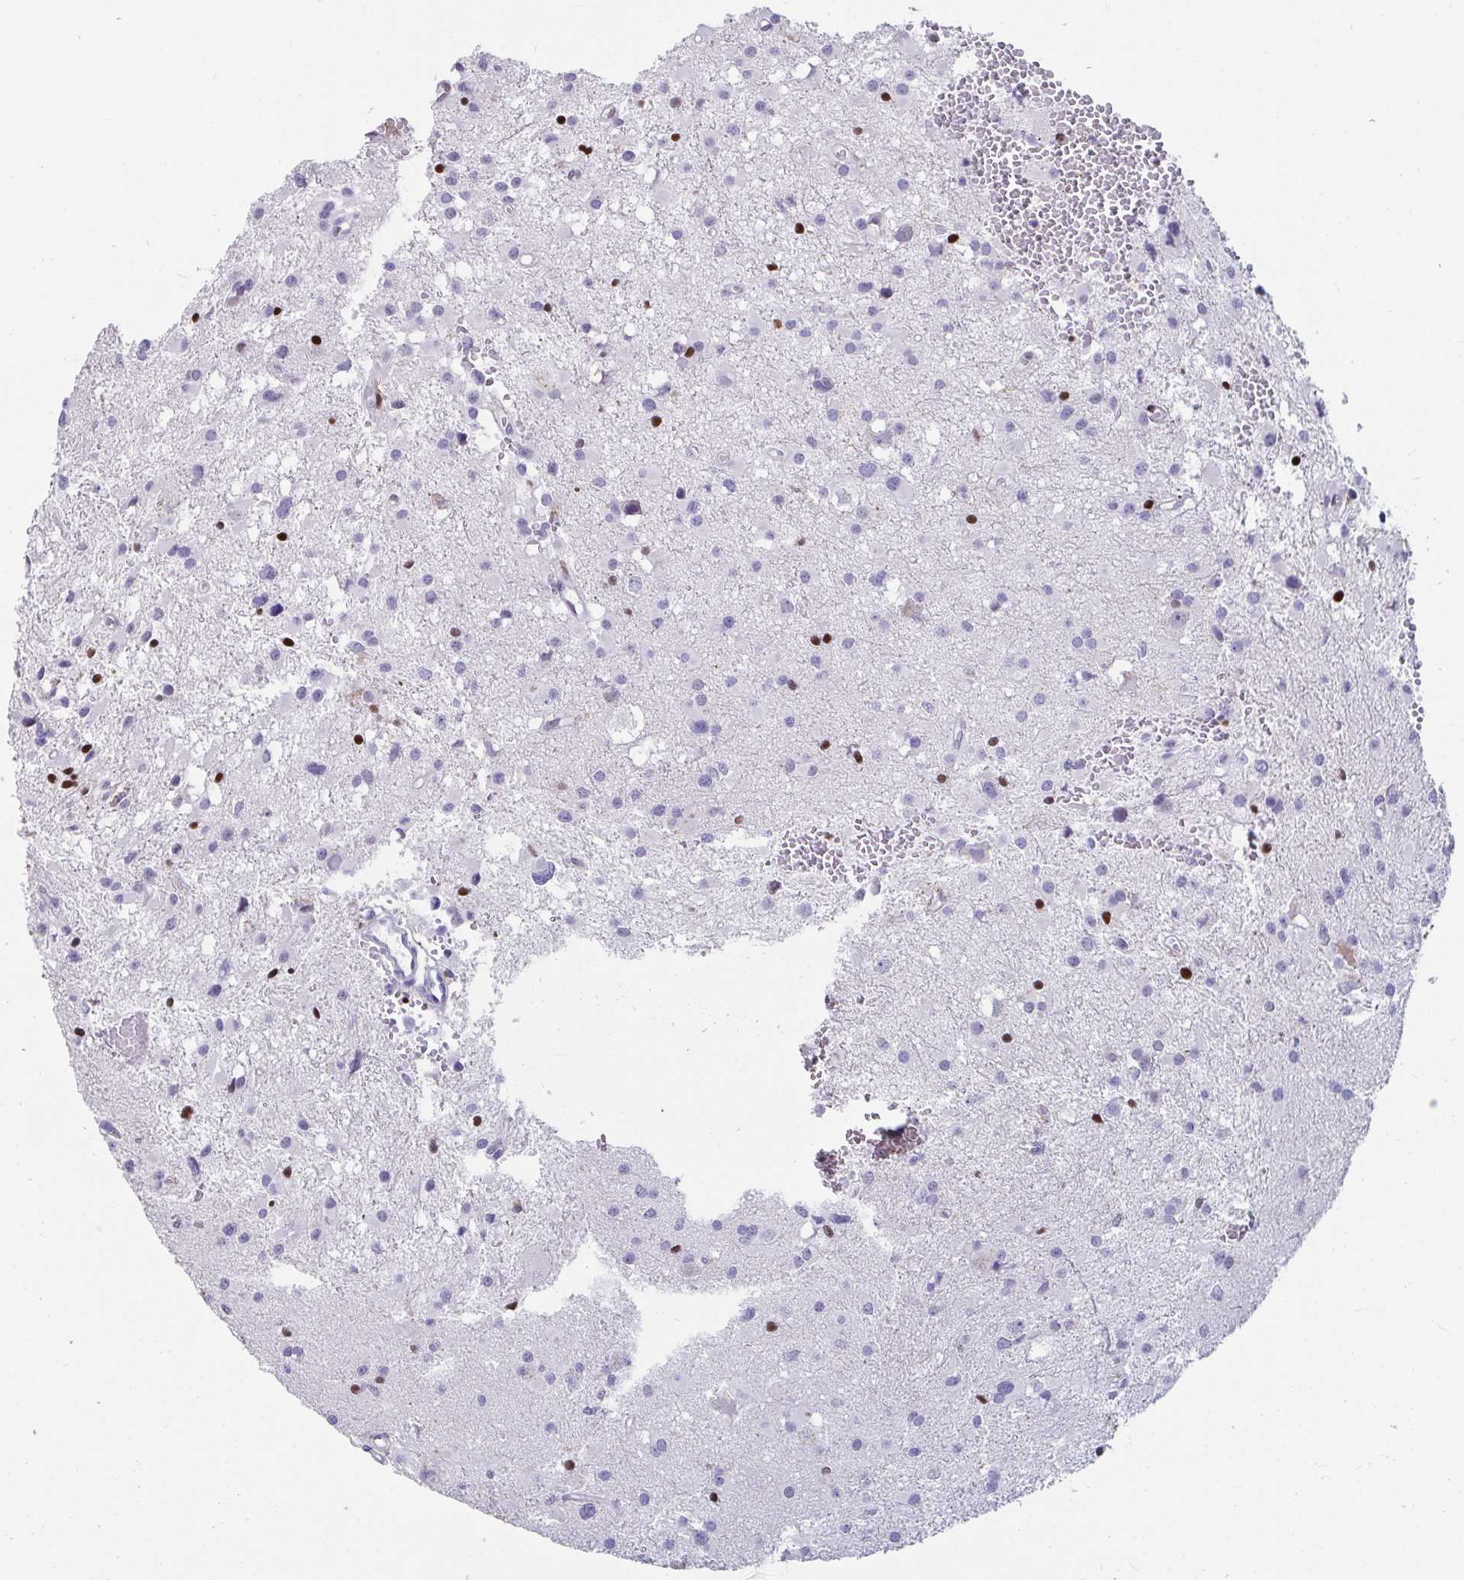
{"staining": {"intensity": "negative", "quantity": "none", "location": "none"}, "tissue": "glioma", "cell_type": "Tumor cells", "image_type": "cancer", "snomed": [{"axis": "morphology", "description": "Glioma, malignant, High grade"}, {"axis": "topography", "description": "Brain"}], "caption": "High magnification brightfield microscopy of malignant glioma (high-grade) stained with DAB (3,3'-diaminobenzidine) (brown) and counterstained with hematoxylin (blue): tumor cells show no significant staining.", "gene": "ZNF586", "patient": {"sex": "male", "age": 54}}